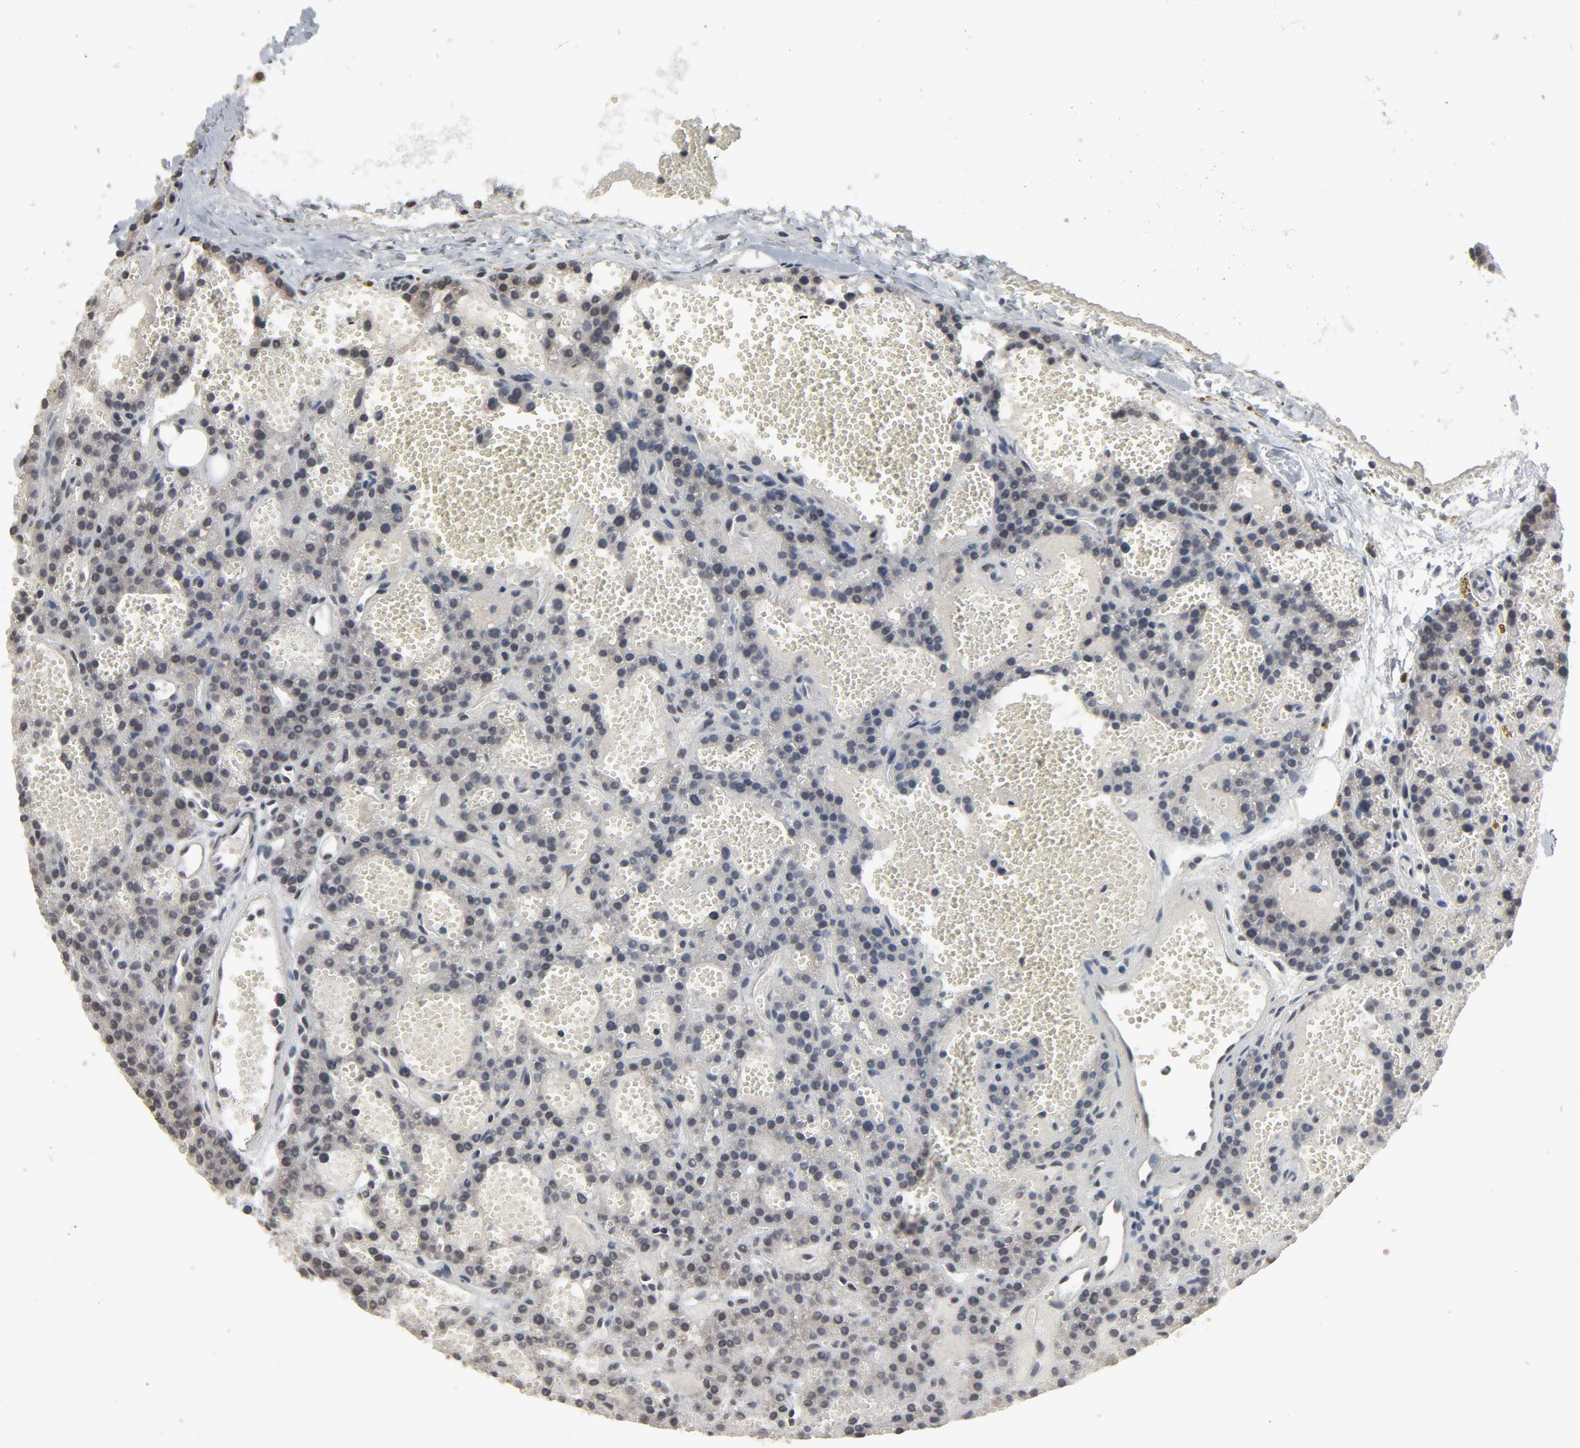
{"staining": {"intensity": "weak", "quantity": "<25%", "location": "cytoplasmic/membranous,nuclear"}, "tissue": "parathyroid gland", "cell_type": "Glandular cells", "image_type": "normal", "snomed": [{"axis": "morphology", "description": "Normal tissue, NOS"}, {"axis": "topography", "description": "Parathyroid gland"}], "caption": "IHC of normal human parathyroid gland shows no expression in glandular cells.", "gene": "POM121", "patient": {"sex": "male", "age": 25}}